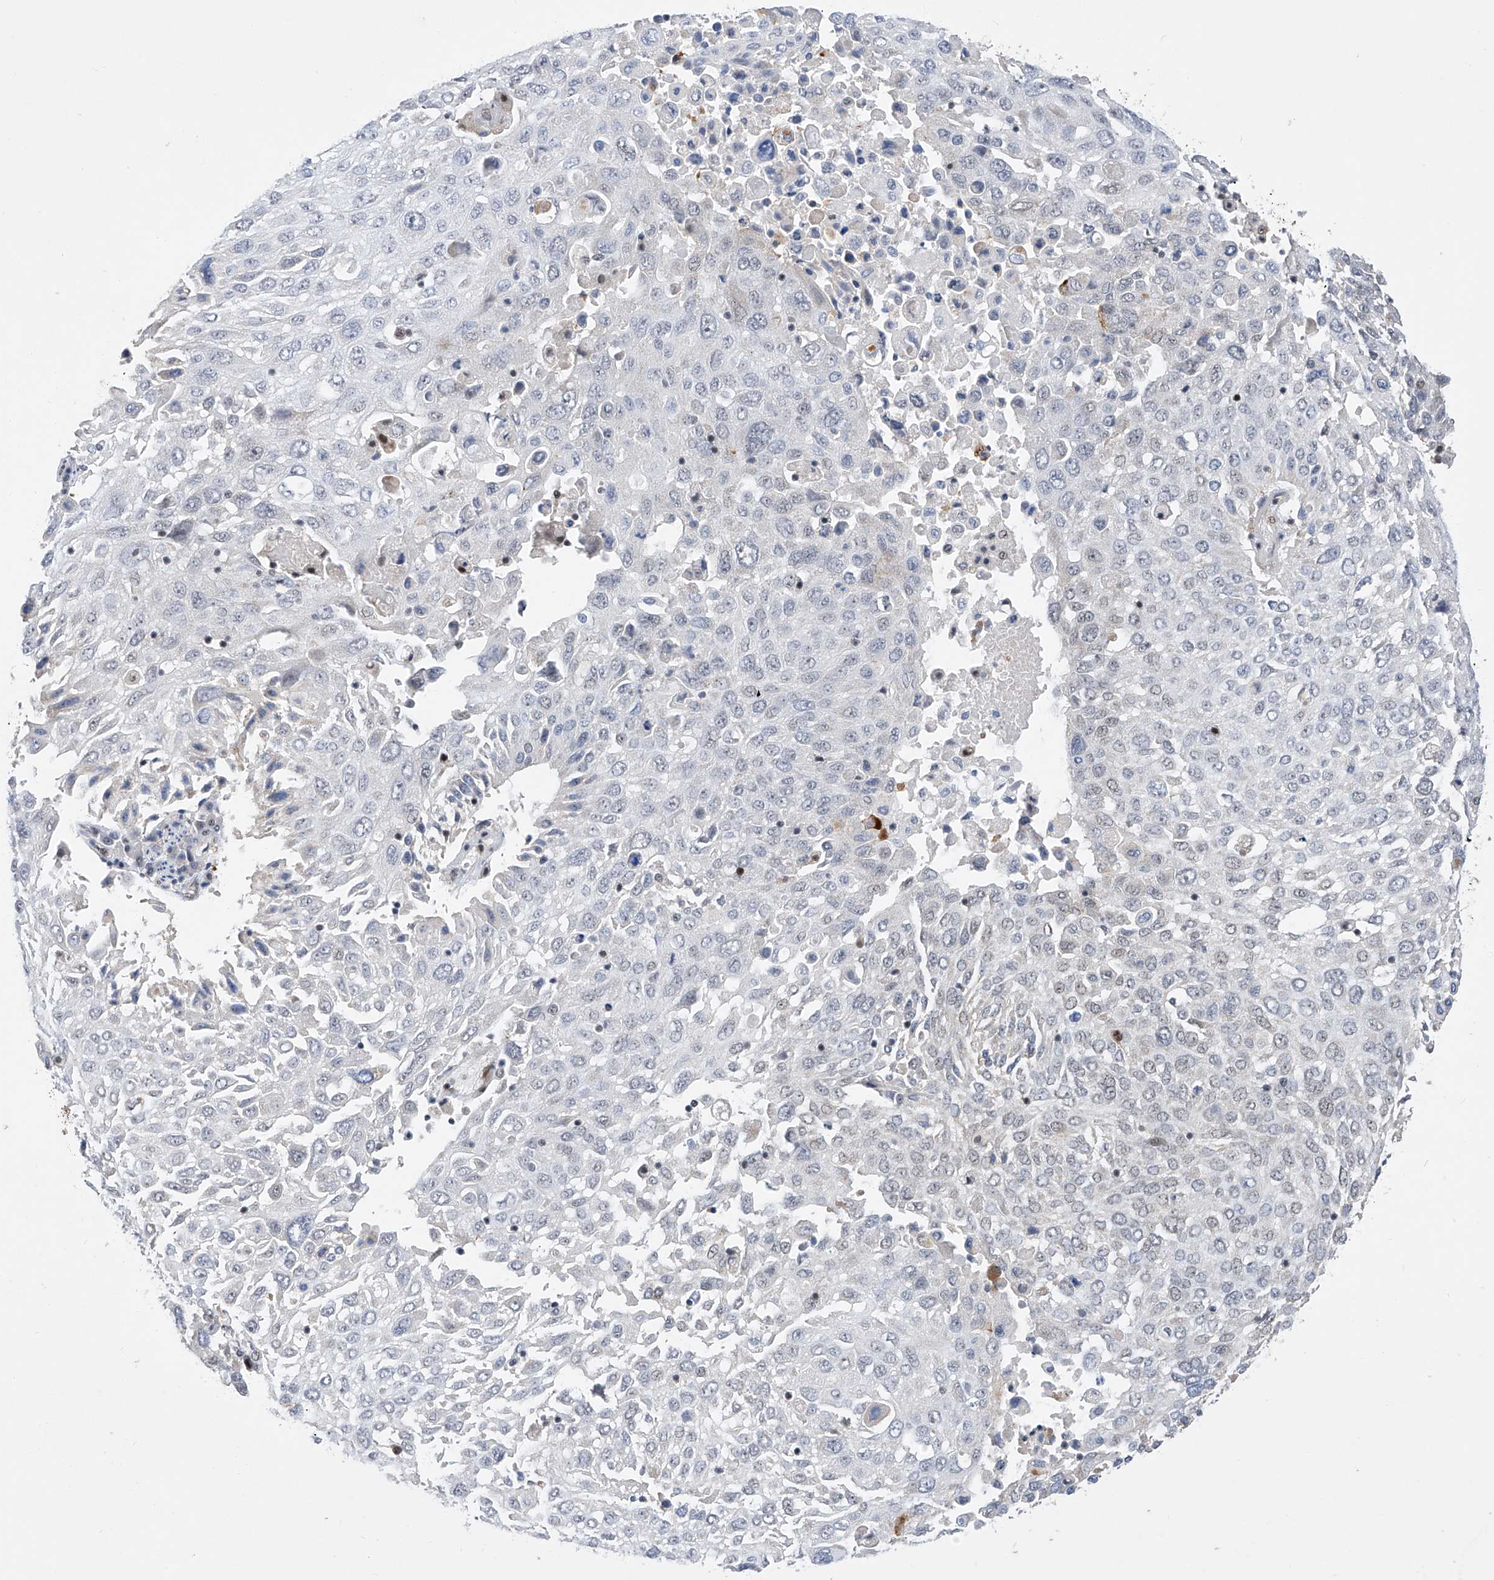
{"staining": {"intensity": "negative", "quantity": "none", "location": "none"}, "tissue": "lung cancer", "cell_type": "Tumor cells", "image_type": "cancer", "snomed": [{"axis": "morphology", "description": "Squamous cell carcinoma, NOS"}, {"axis": "topography", "description": "Lung"}], "caption": "The image displays no significant staining in tumor cells of lung cancer (squamous cell carcinoma).", "gene": "RAD54L", "patient": {"sex": "male", "age": 65}}